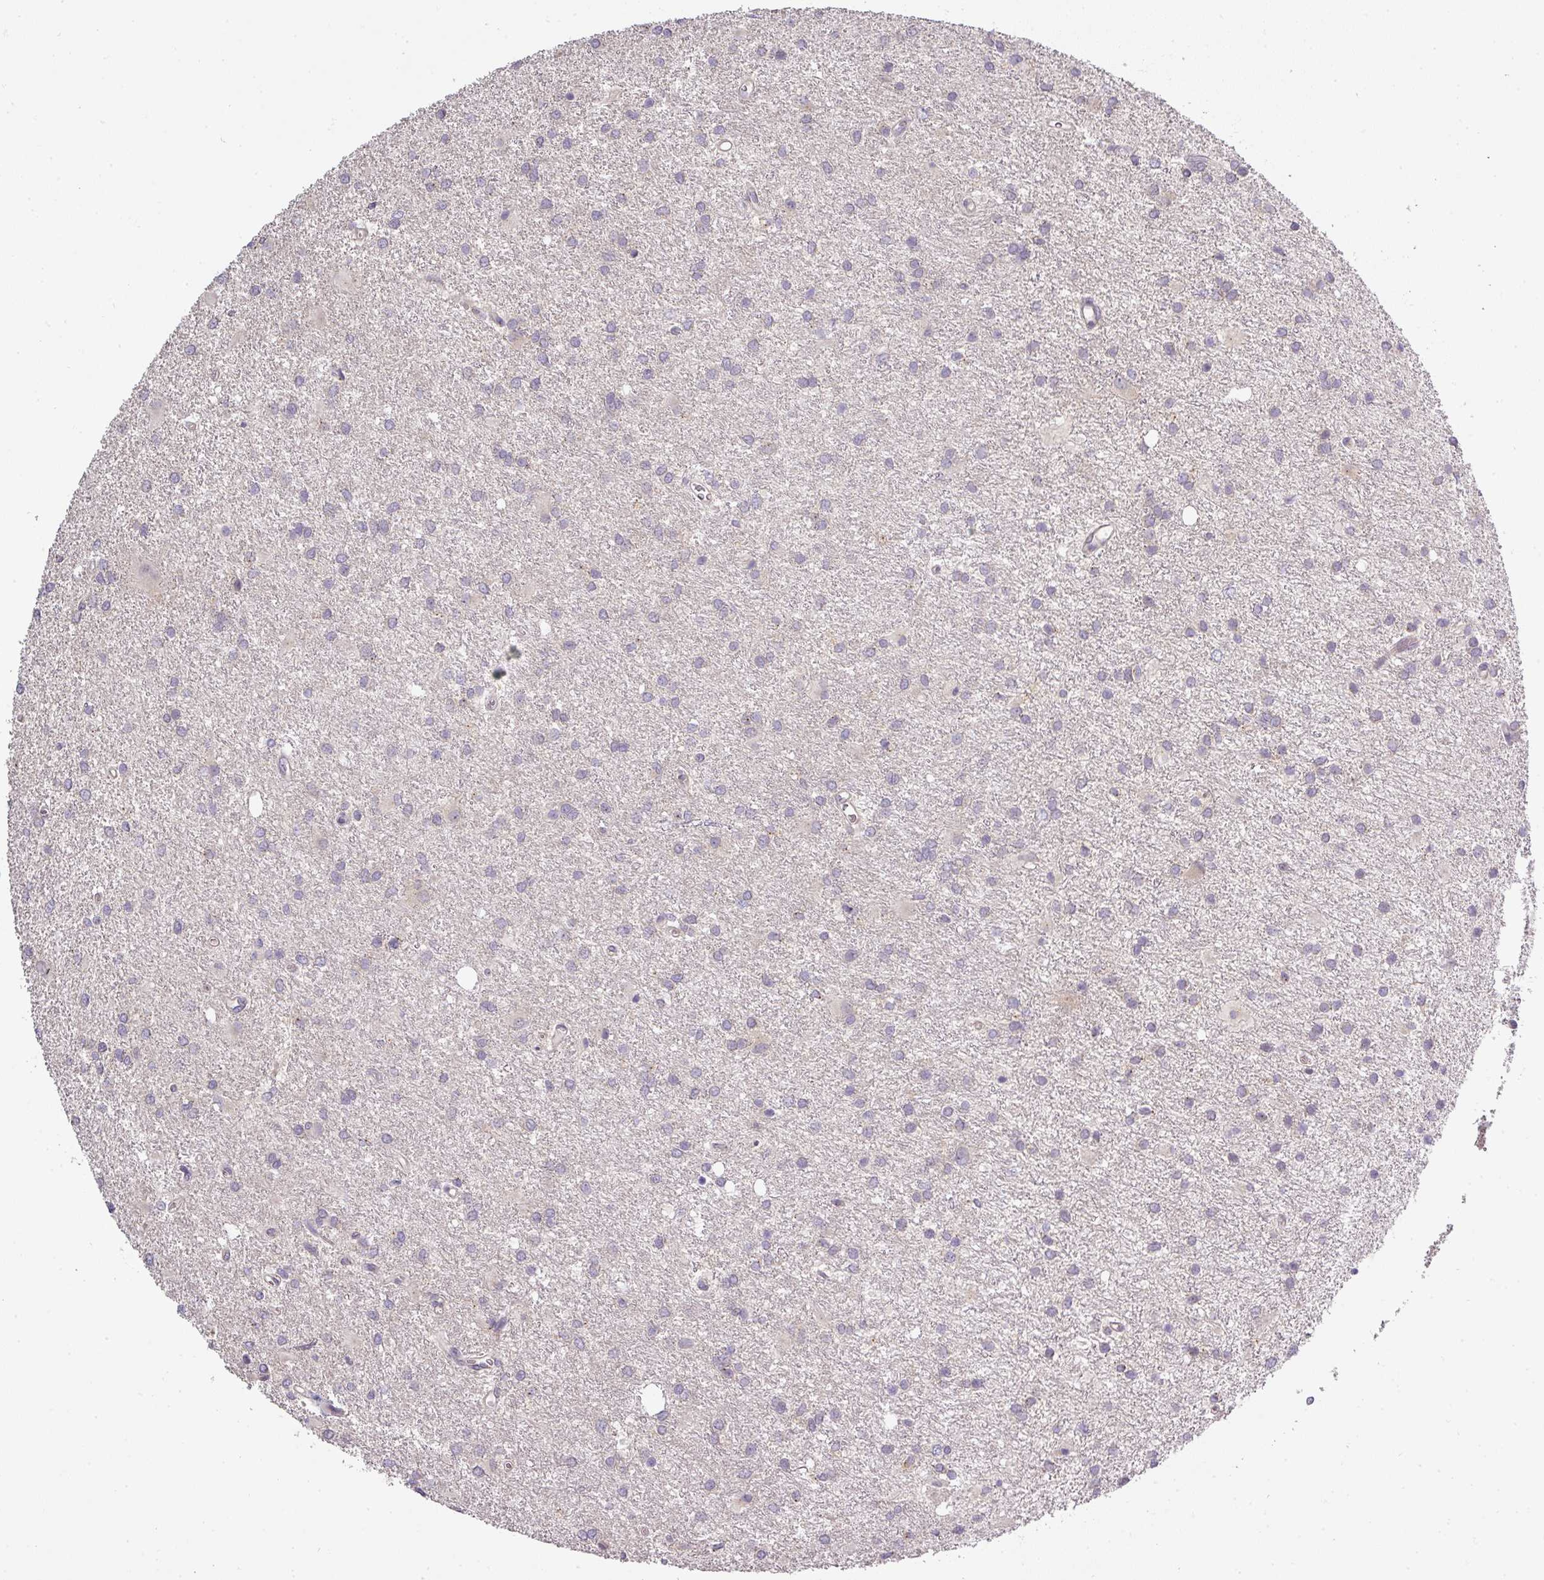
{"staining": {"intensity": "negative", "quantity": "none", "location": "none"}, "tissue": "glioma", "cell_type": "Tumor cells", "image_type": "cancer", "snomed": [{"axis": "morphology", "description": "Glioma, malignant, High grade"}, {"axis": "topography", "description": "Brain"}], "caption": "IHC micrograph of neoplastic tissue: human glioma stained with DAB (3,3'-diaminobenzidine) displays no significant protein expression in tumor cells.", "gene": "NIN", "patient": {"sex": "female", "age": 50}}